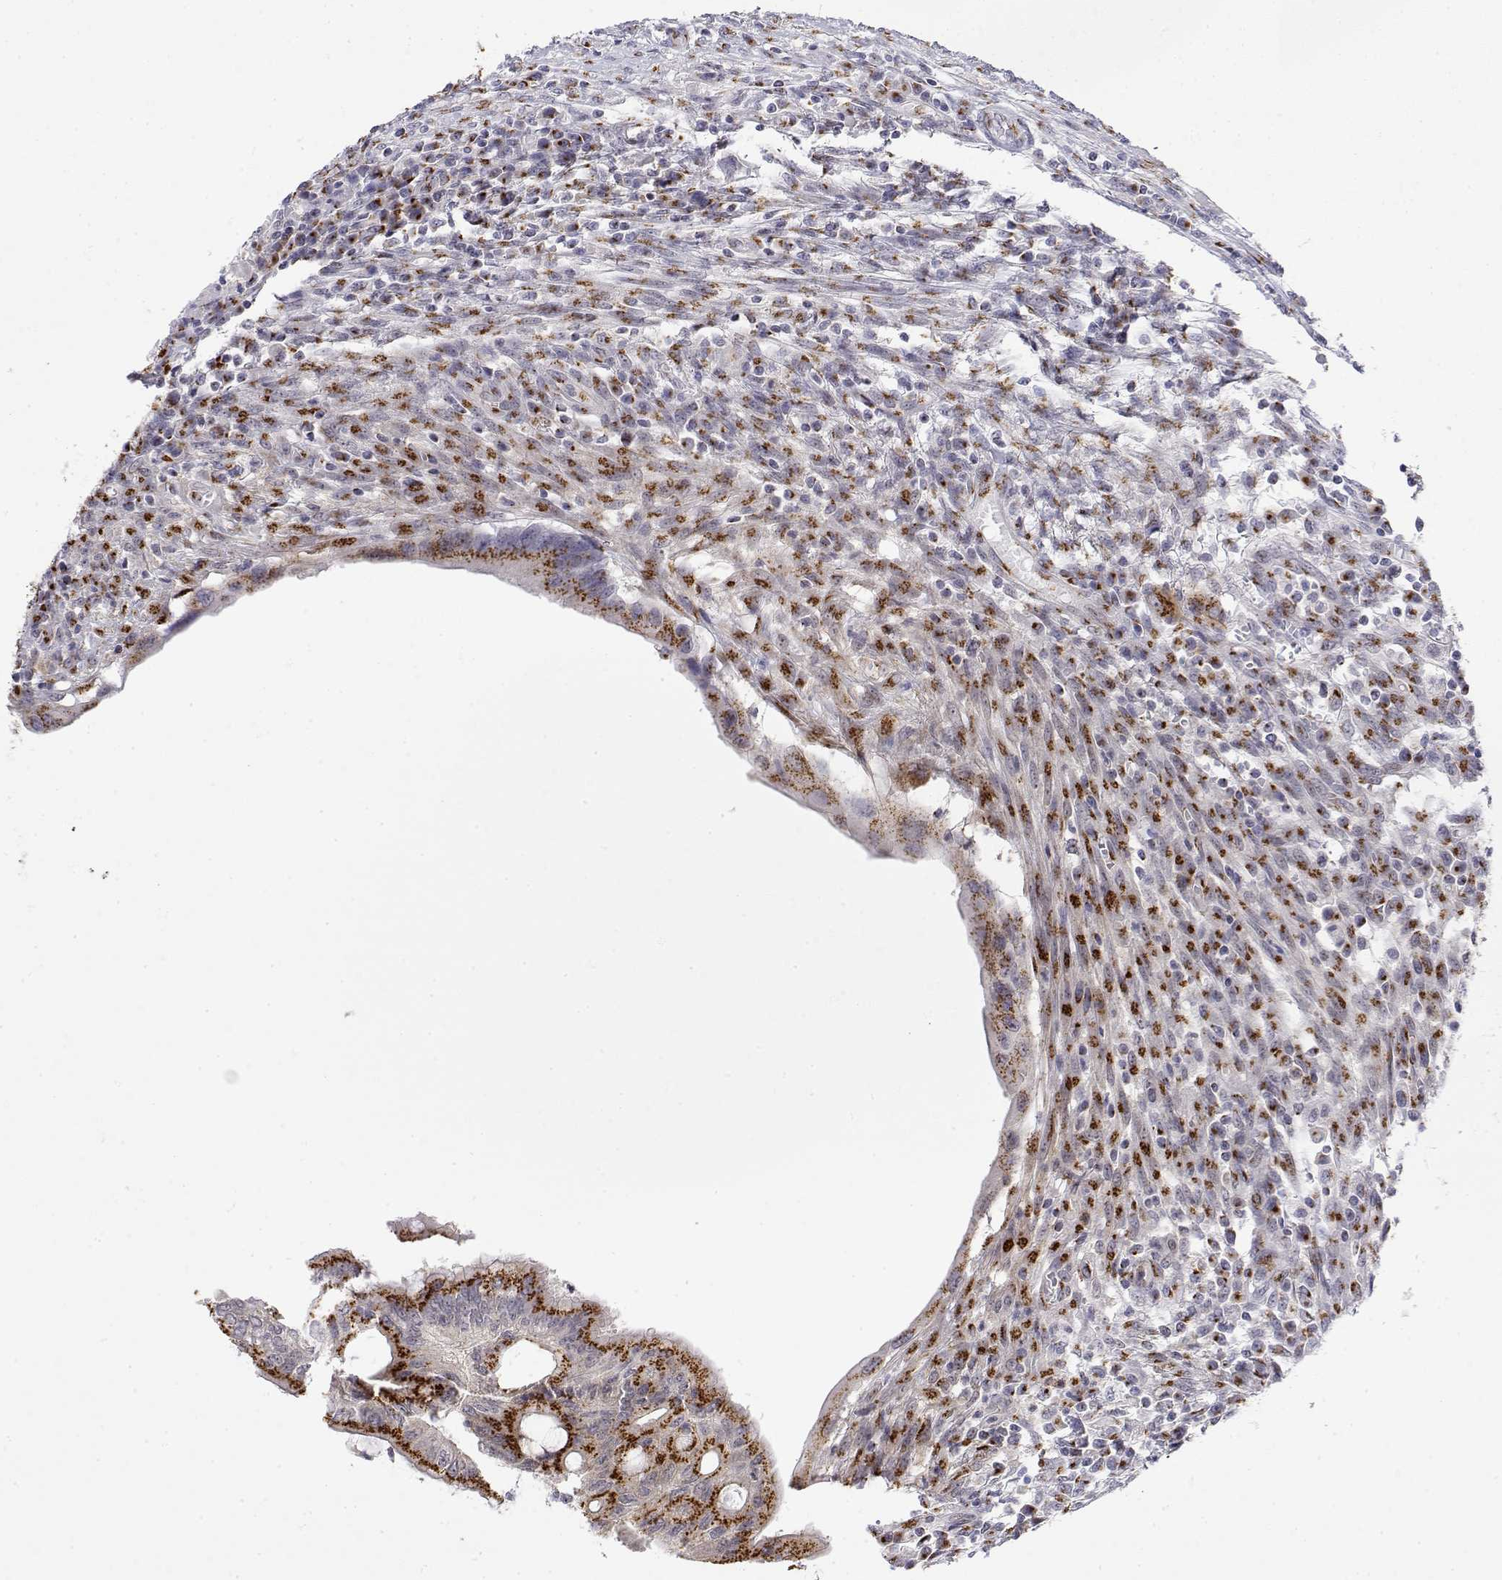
{"staining": {"intensity": "strong", "quantity": ">75%", "location": "cytoplasmic/membranous"}, "tissue": "colorectal cancer", "cell_type": "Tumor cells", "image_type": "cancer", "snomed": [{"axis": "morphology", "description": "Adenocarcinoma, NOS"}, {"axis": "topography", "description": "Colon"}], "caption": "The image exhibits immunohistochemical staining of colorectal cancer (adenocarcinoma). There is strong cytoplasmic/membranous staining is identified in about >75% of tumor cells.", "gene": "YIPF3", "patient": {"sex": "male", "age": 65}}